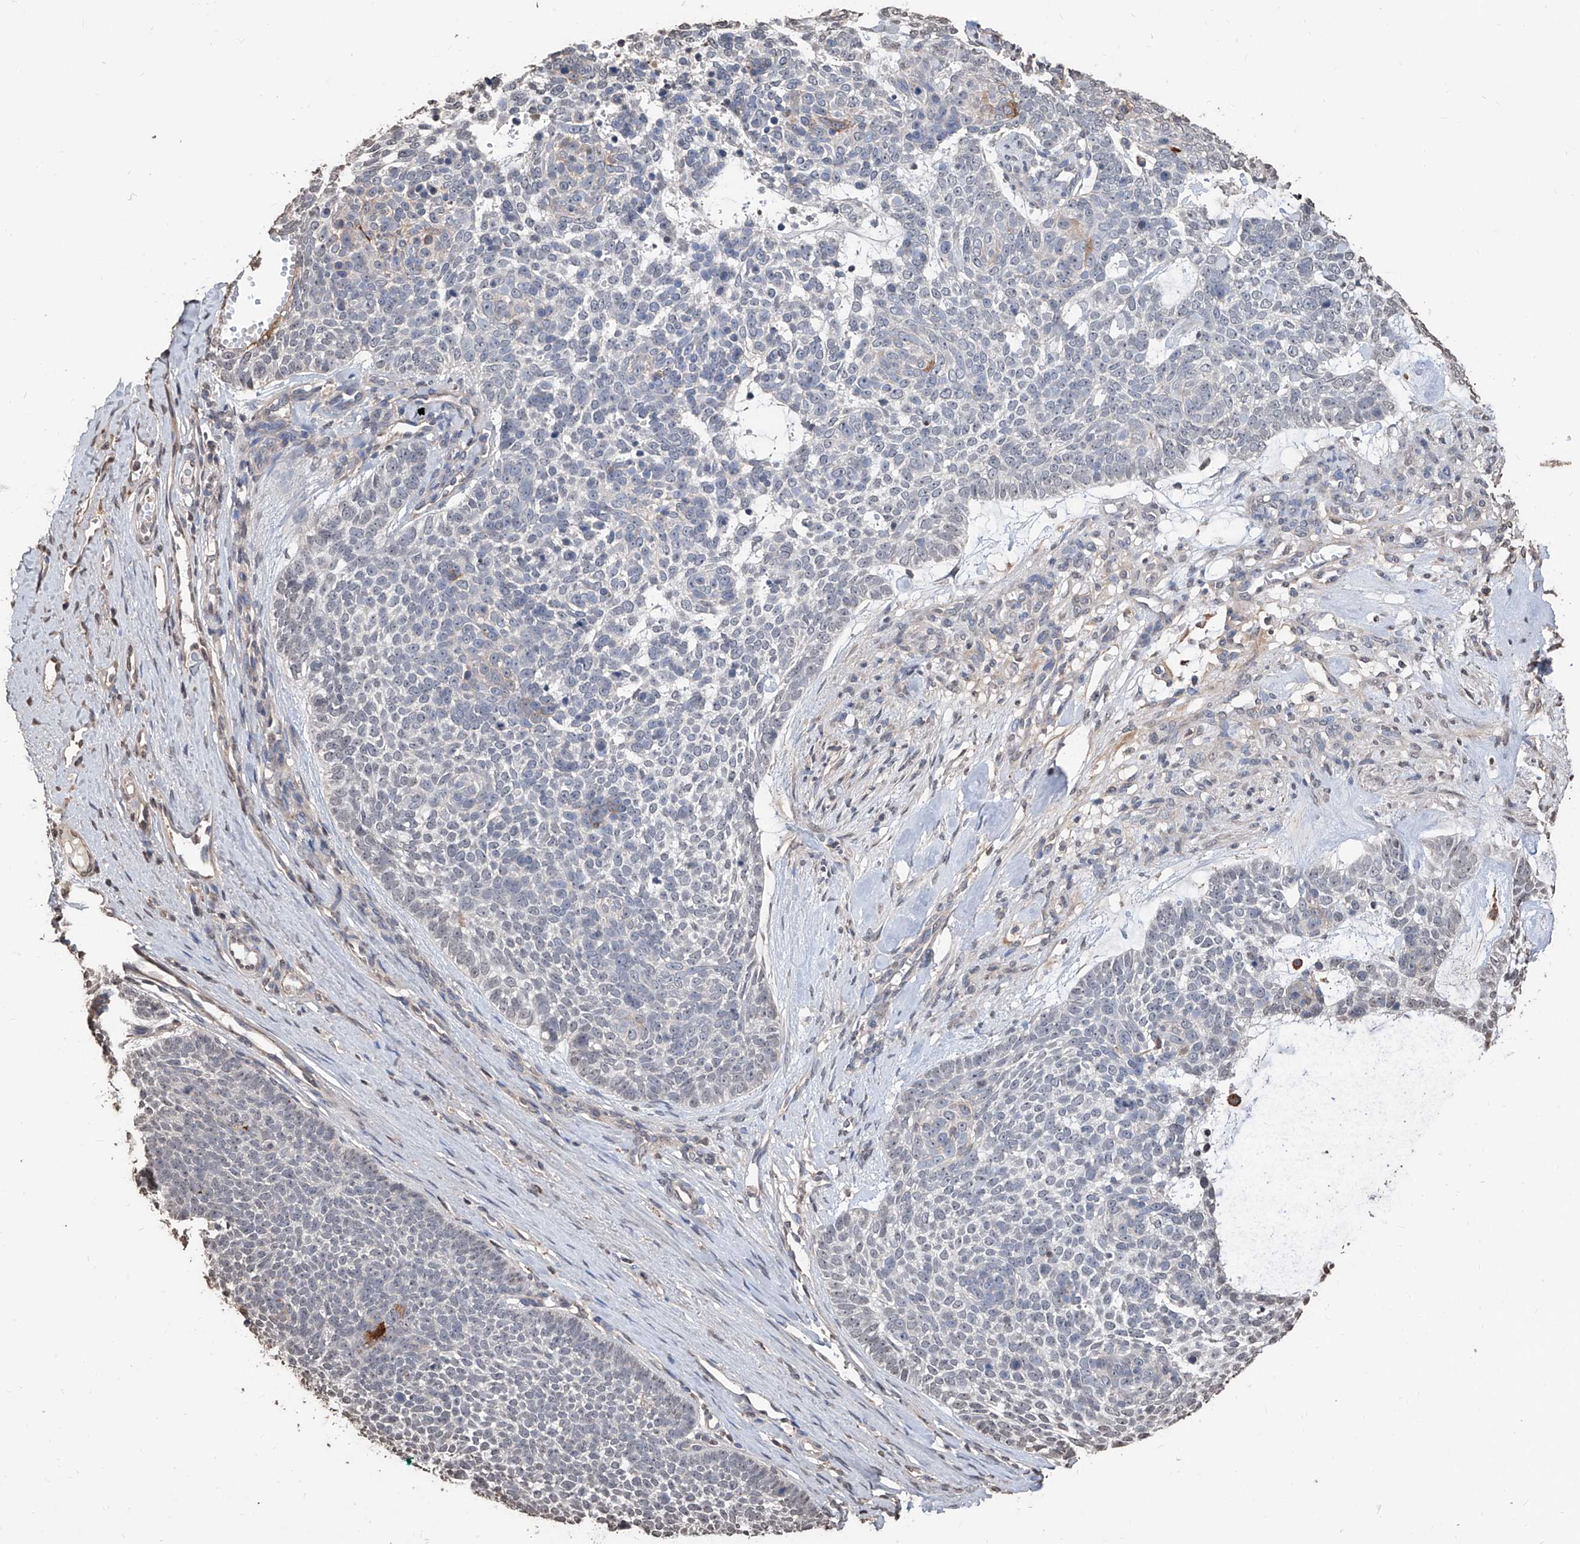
{"staining": {"intensity": "negative", "quantity": "none", "location": "none"}, "tissue": "skin cancer", "cell_type": "Tumor cells", "image_type": "cancer", "snomed": [{"axis": "morphology", "description": "Basal cell carcinoma"}, {"axis": "topography", "description": "Skin"}], "caption": "This image is of skin cancer stained with immunohistochemistry (IHC) to label a protein in brown with the nuclei are counter-stained blue. There is no positivity in tumor cells.", "gene": "RP9", "patient": {"sex": "female", "age": 81}}